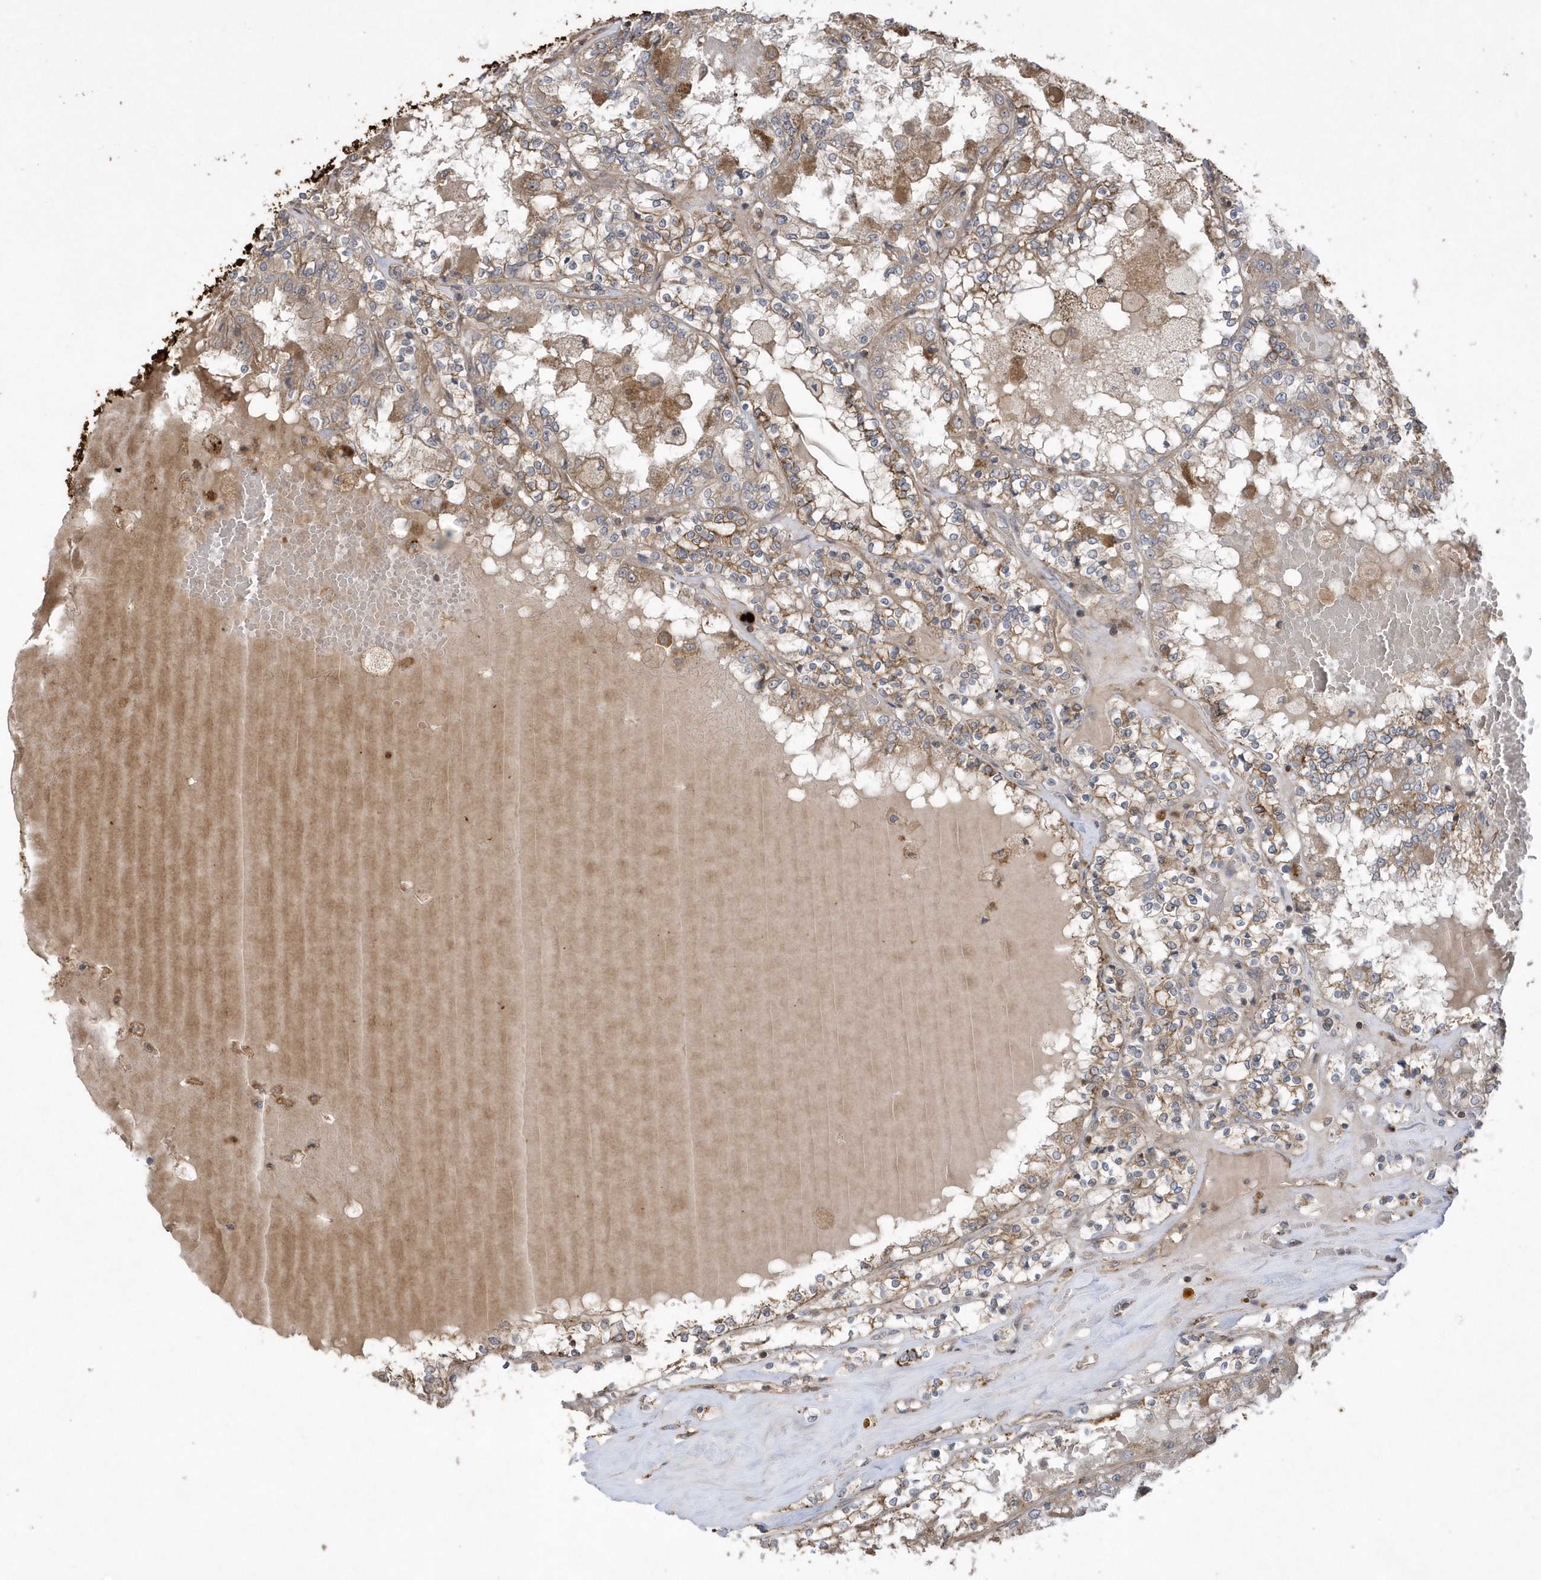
{"staining": {"intensity": "moderate", "quantity": "25%-75%", "location": "cytoplasmic/membranous"}, "tissue": "renal cancer", "cell_type": "Tumor cells", "image_type": "cancer", "snomed": [{"axis": "morphology", "description": "Adenocarcinoma, NOS"}, {"axis": "topography", "description": "Kidney"}], "caption": "Renal cancer (adenocarcinoma) tissue displays moderate cytoplasmic/membranous expression in approximately 25%-75% of tumor cells", "gene": "SENP8", "patient": {"sex": "female", "age": 56}}